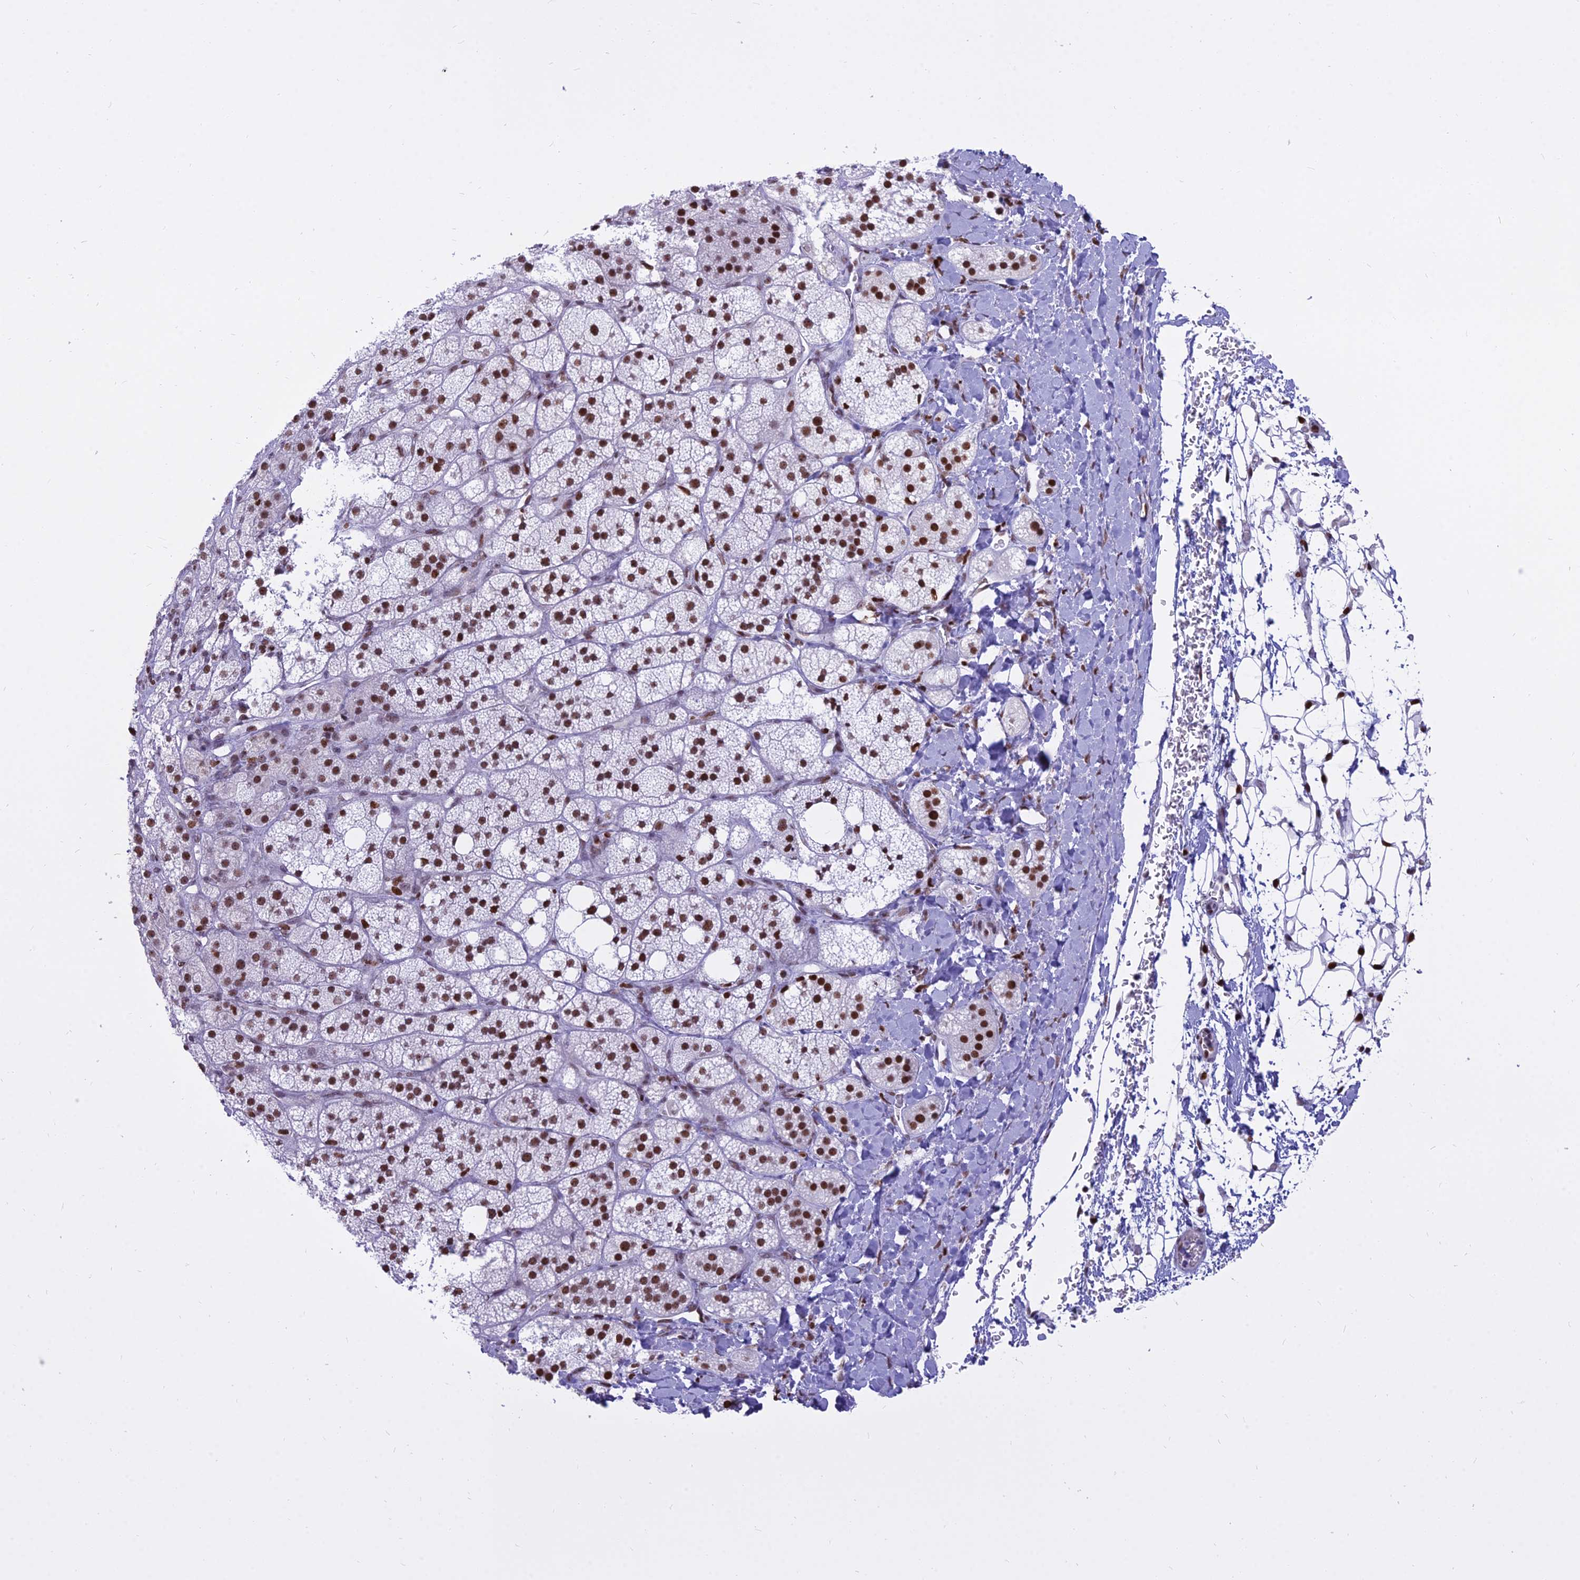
{"staining": {"intensity": "strong", "quantity": ">75%", "location": "nuclear"}, "tissue": "adrenal gland", "cell_type": "Glandular cells", "image_type": "normal", "snomed": [{"axis": "morphology", "description": "Normal tissue, NOS"}, {"axis": "topography", "description": "Adrenal gland"}], "caption": "Protein staining of benign adrenal gland demonstrates strong nuclear expression in approximately >75% of glandular cells.", "gene": "PARP1", "patient": {"sex": "male", "age": 61}}